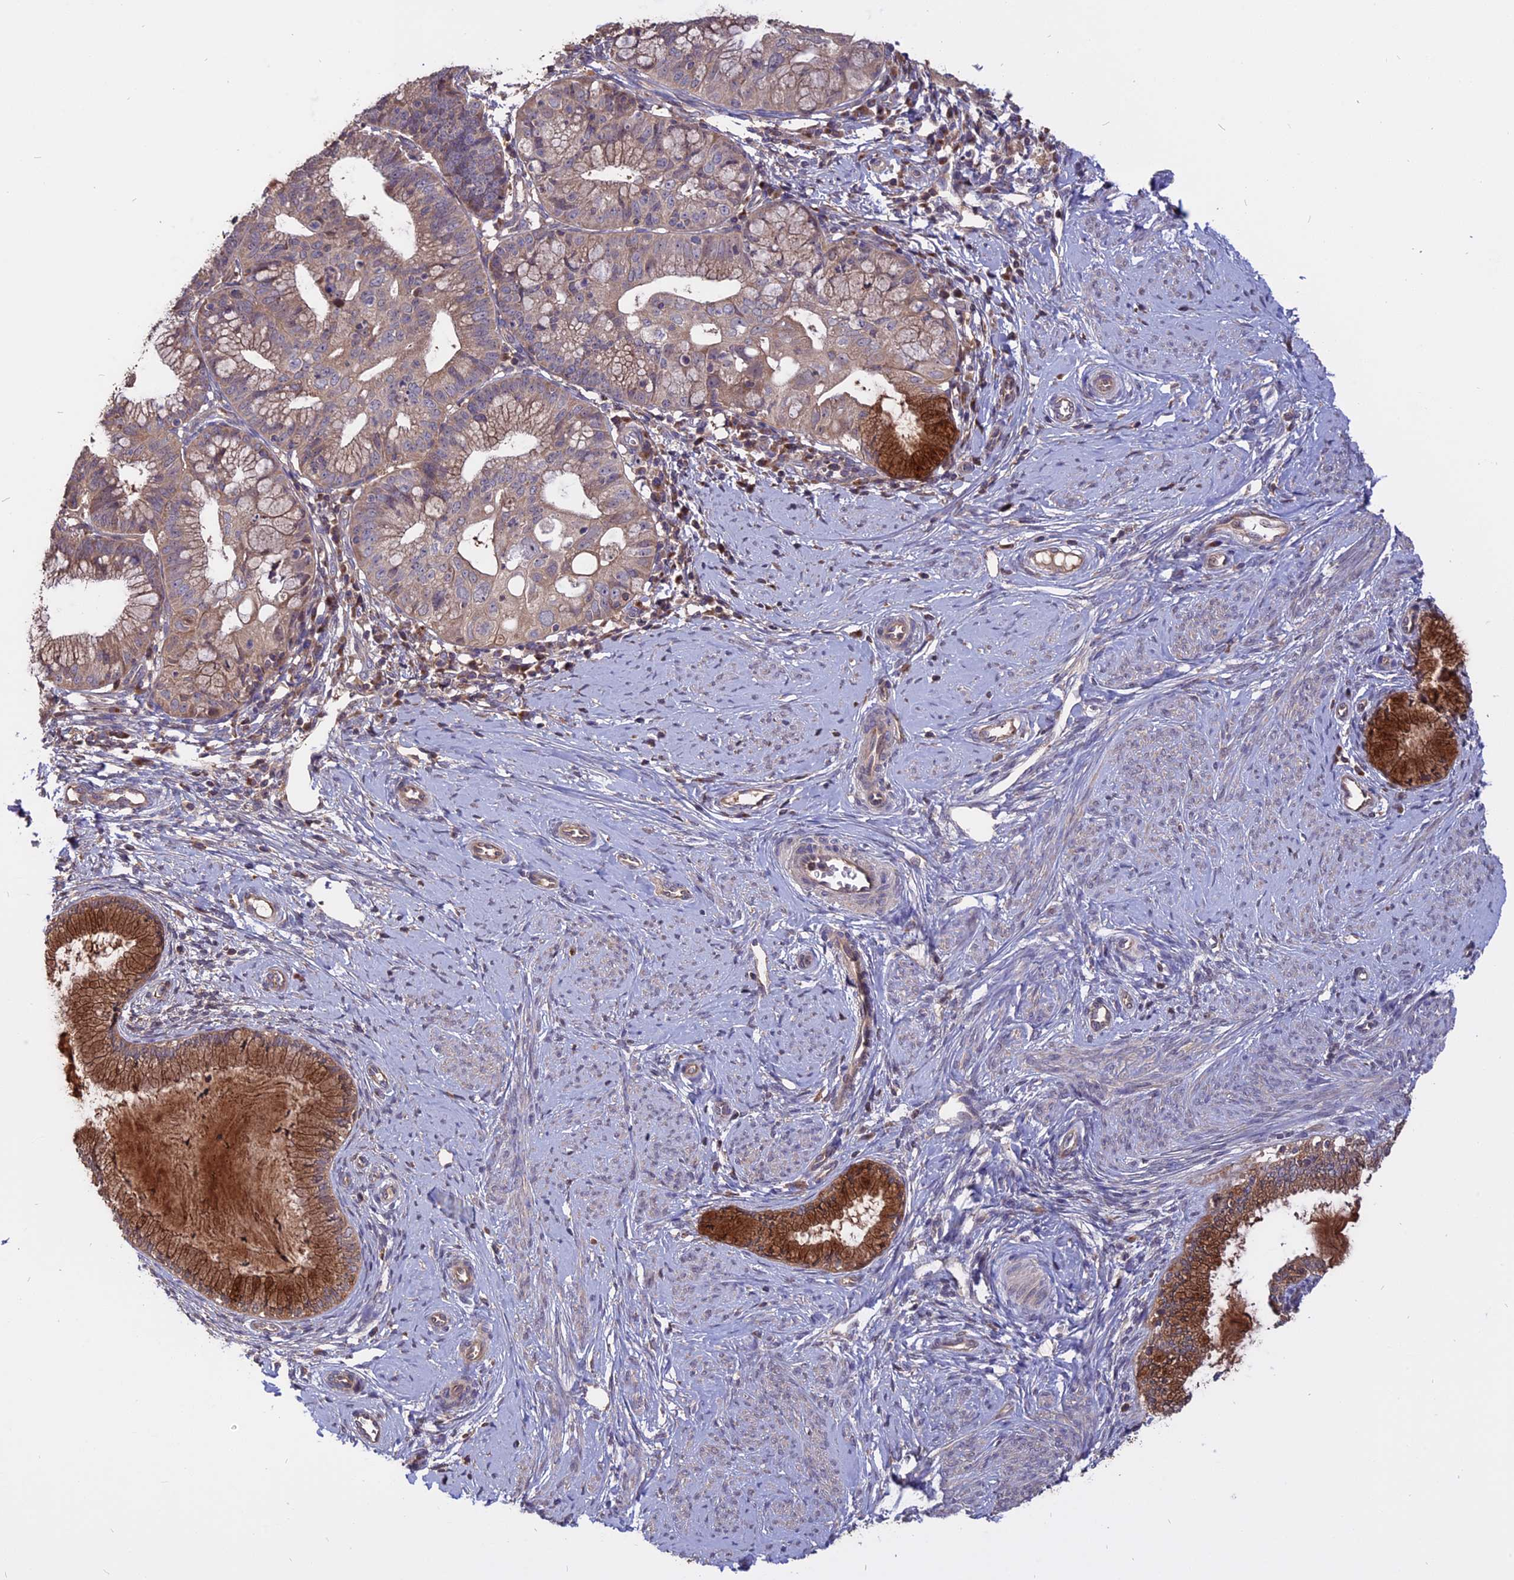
{"staining": {"intensity": "moderate", "quantity": "25%-75%", "location": "cytoplasmic/membranous"}, "tissue": "cervical cancer", "cell_type": "Tumor cells", "image_type": "cancer", "snomed": [{"axis": "morphology", "description": "Adenocarcinoma, NOS"}, {"axis": "topography", "description": "Cervix"}], "caption": "Cervical adenocarcinoma stained with IHC shows moderate cytoplasmic/membranous expression in approximately 25%-75% of tumor cells.", "gene": "CARMIL2", "patient": {"sex": "female", "age": 36}}